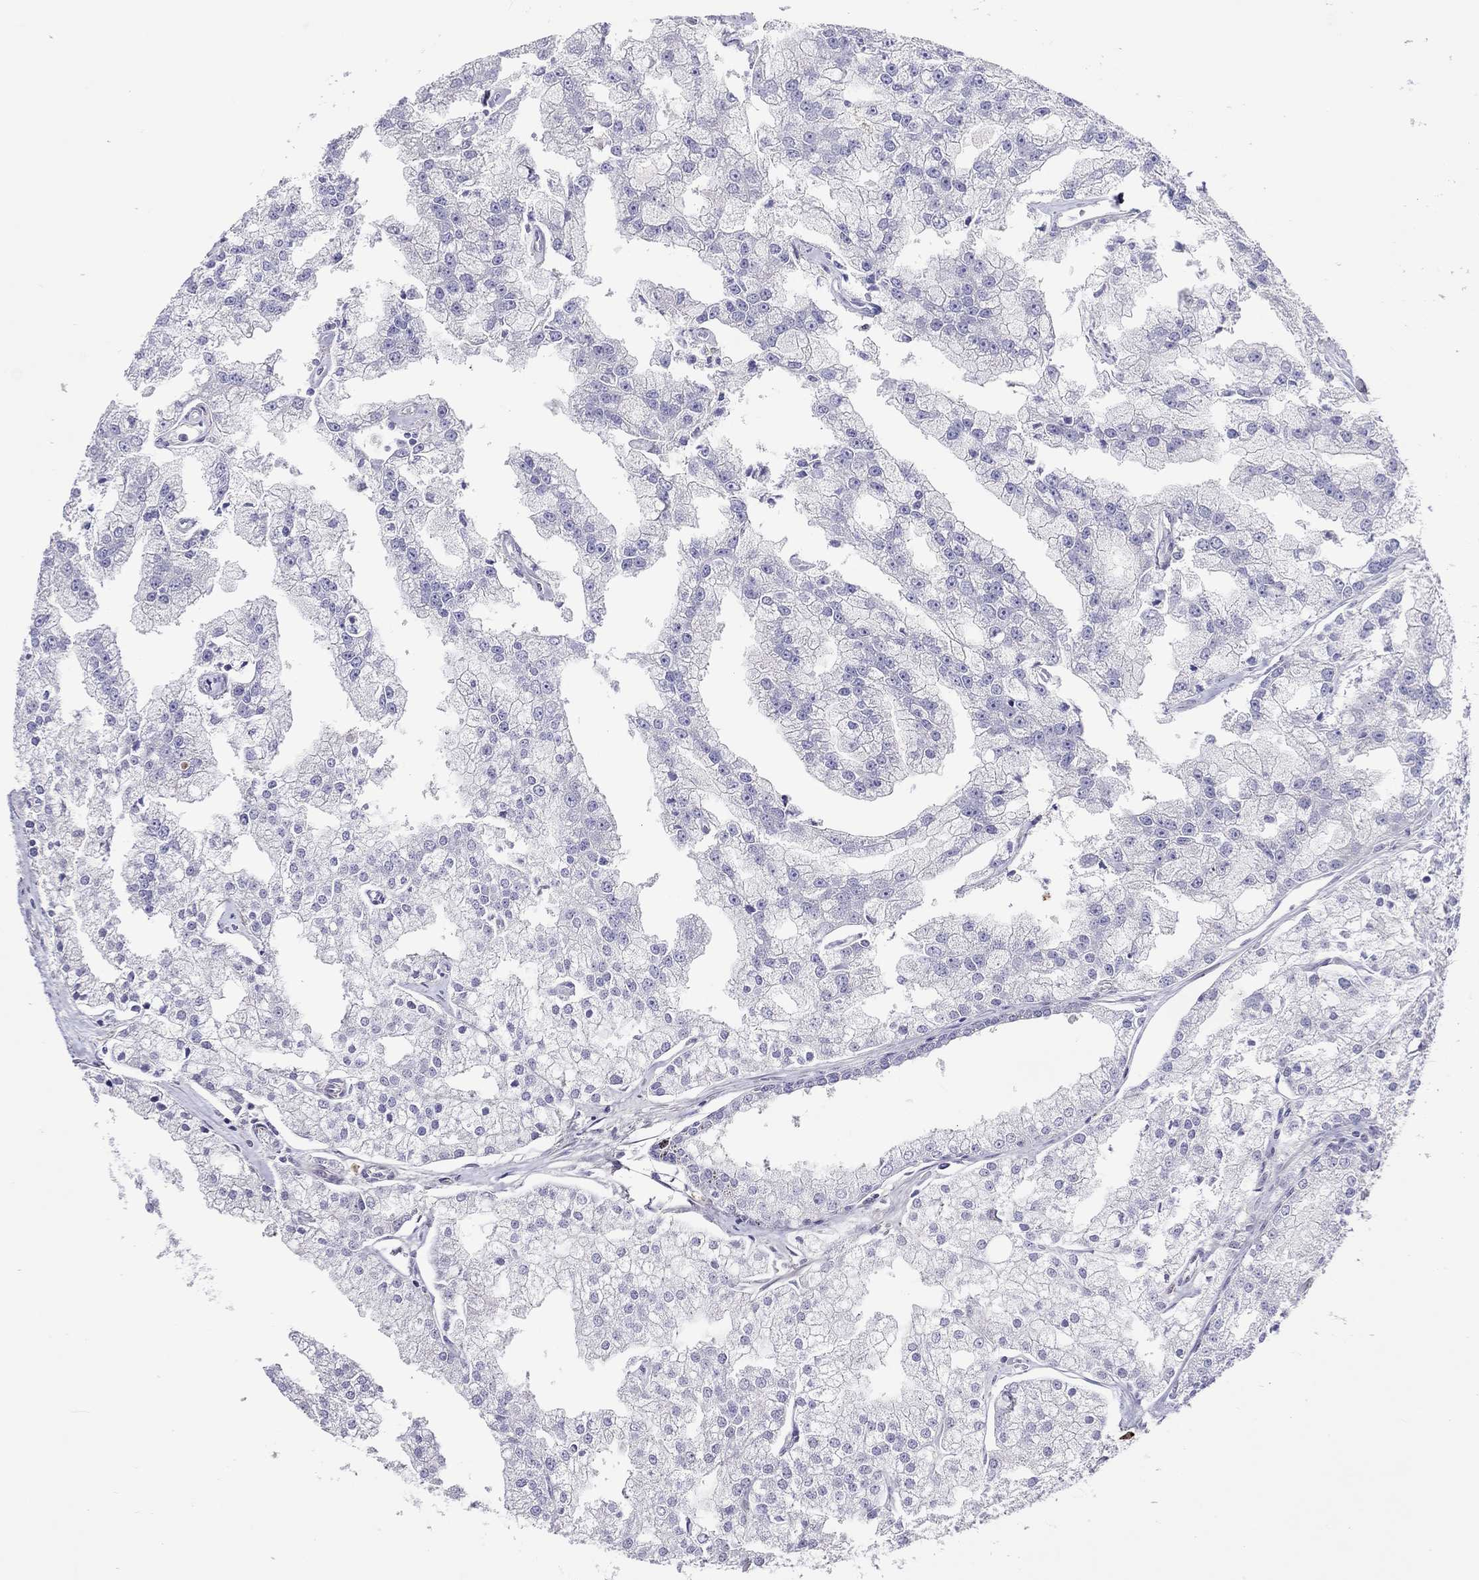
{"staining": {"intensity": "negative", "quantity": "none", "location": "none"}, "tissue": "prostate cancer", "cell_type": "Tumor cells", "image_type": "cancer", "snomed": [{"axis": "morphology", "description": "Adenocarcinoma, NOS"}, {"axis": "topography", "description": "Prostate"}], "caption": "DAB immunohistochemical staining of human prostate adenocarcinoma displays no significant staining in tumor cells.", "gene": "ADORA2A", "patient": {"sex": "male", "age": 70}}